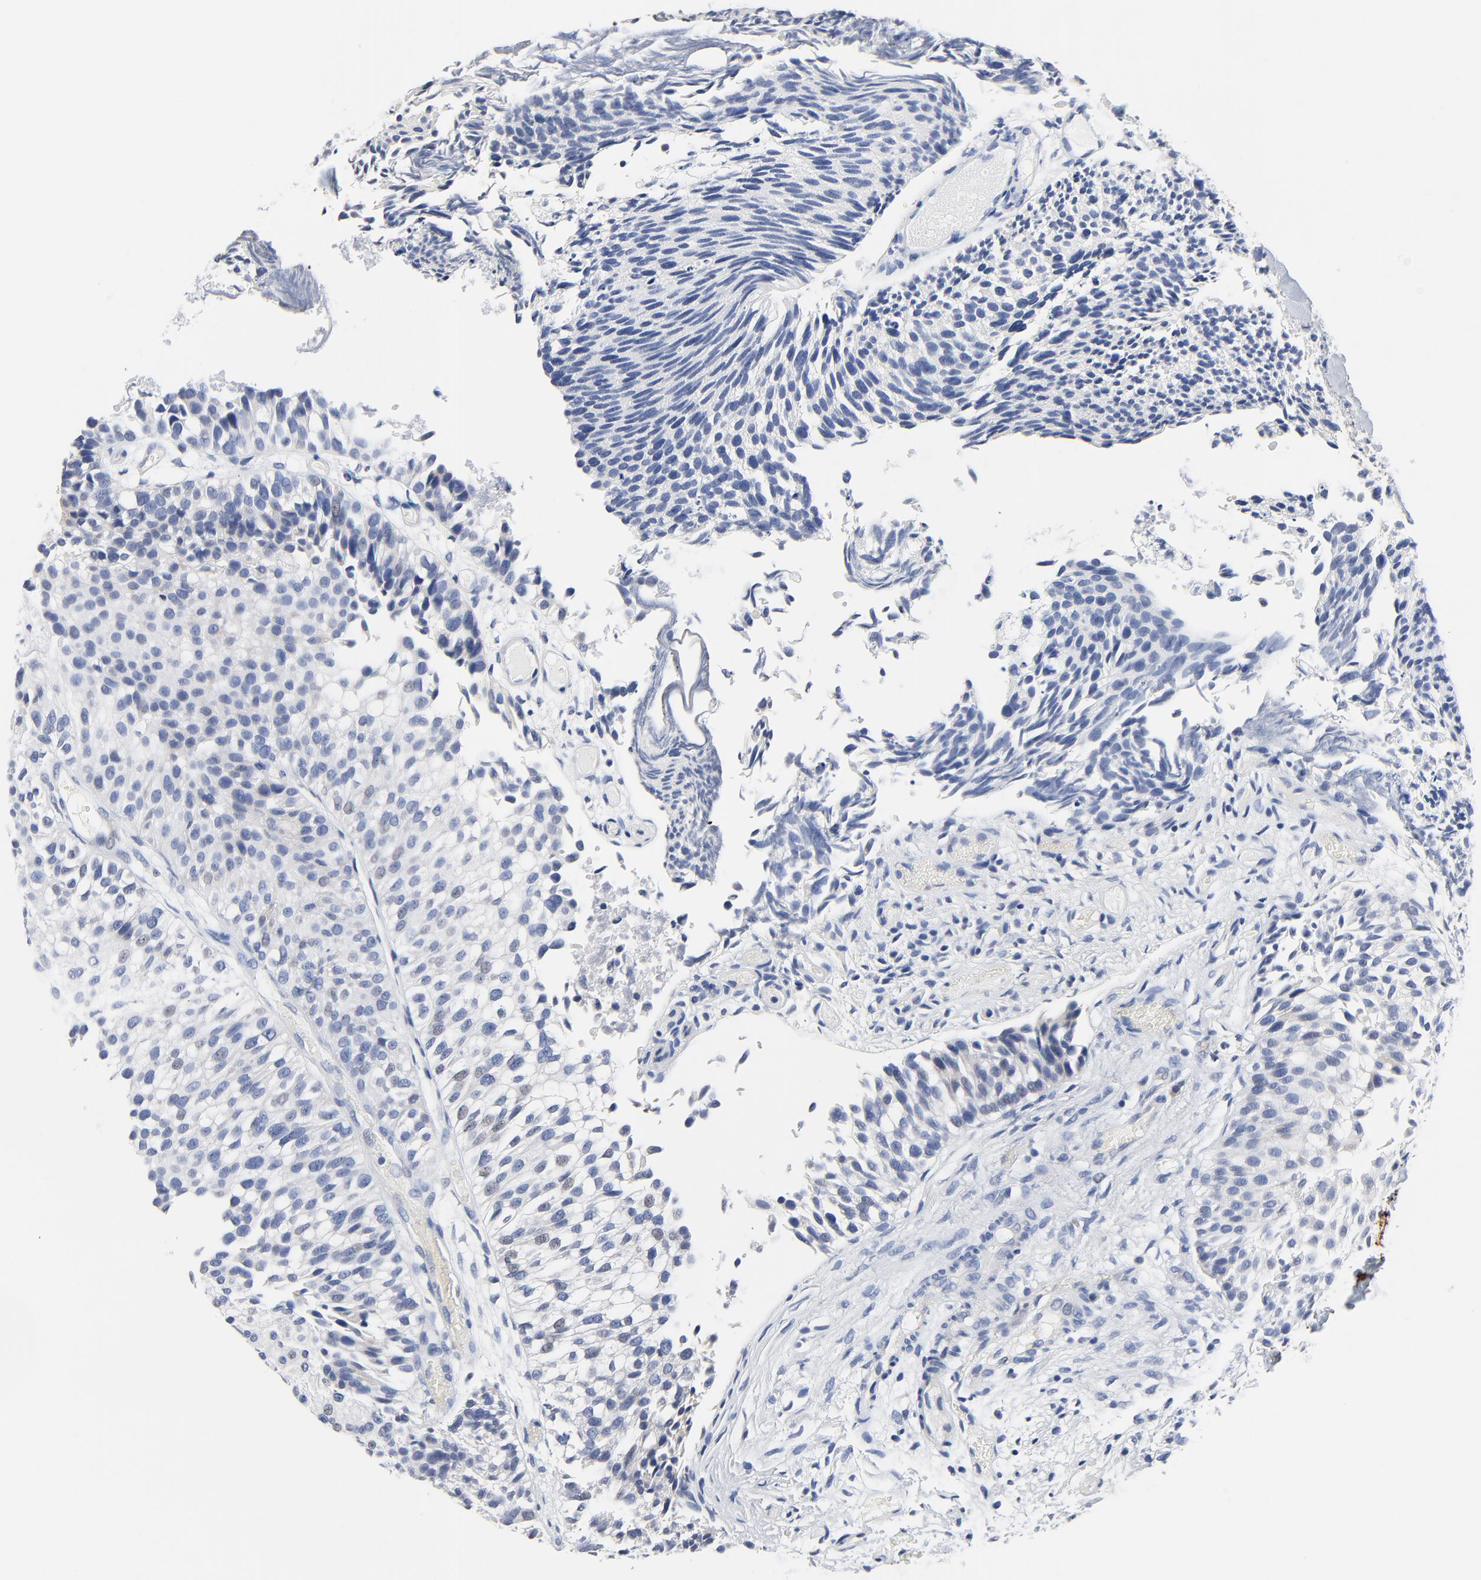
{"staining": {"intensity": "negative", "quantity": "none", "location": "none"}, "tissue": "urothelial cancer", "cell_type": "Tumor cells", "image_type": "cancer", "snomed": [{"axis": "morphology", "description": "Urothelial carcinoma, Low grade"}, {"axis": "topography", "description": "Urinary bladder"}], "caption": "IHC micrograph of human urothelial cancer stained for a protein (brown), which demonstrates no expression in tumor cells. (DAB (3,3'-diaminobenzidine) immunohistochemistry (IHC) with hematoxylin counter stain).", "gene": "FBXL5", "patient": {"sex": "male", "age": 84}}